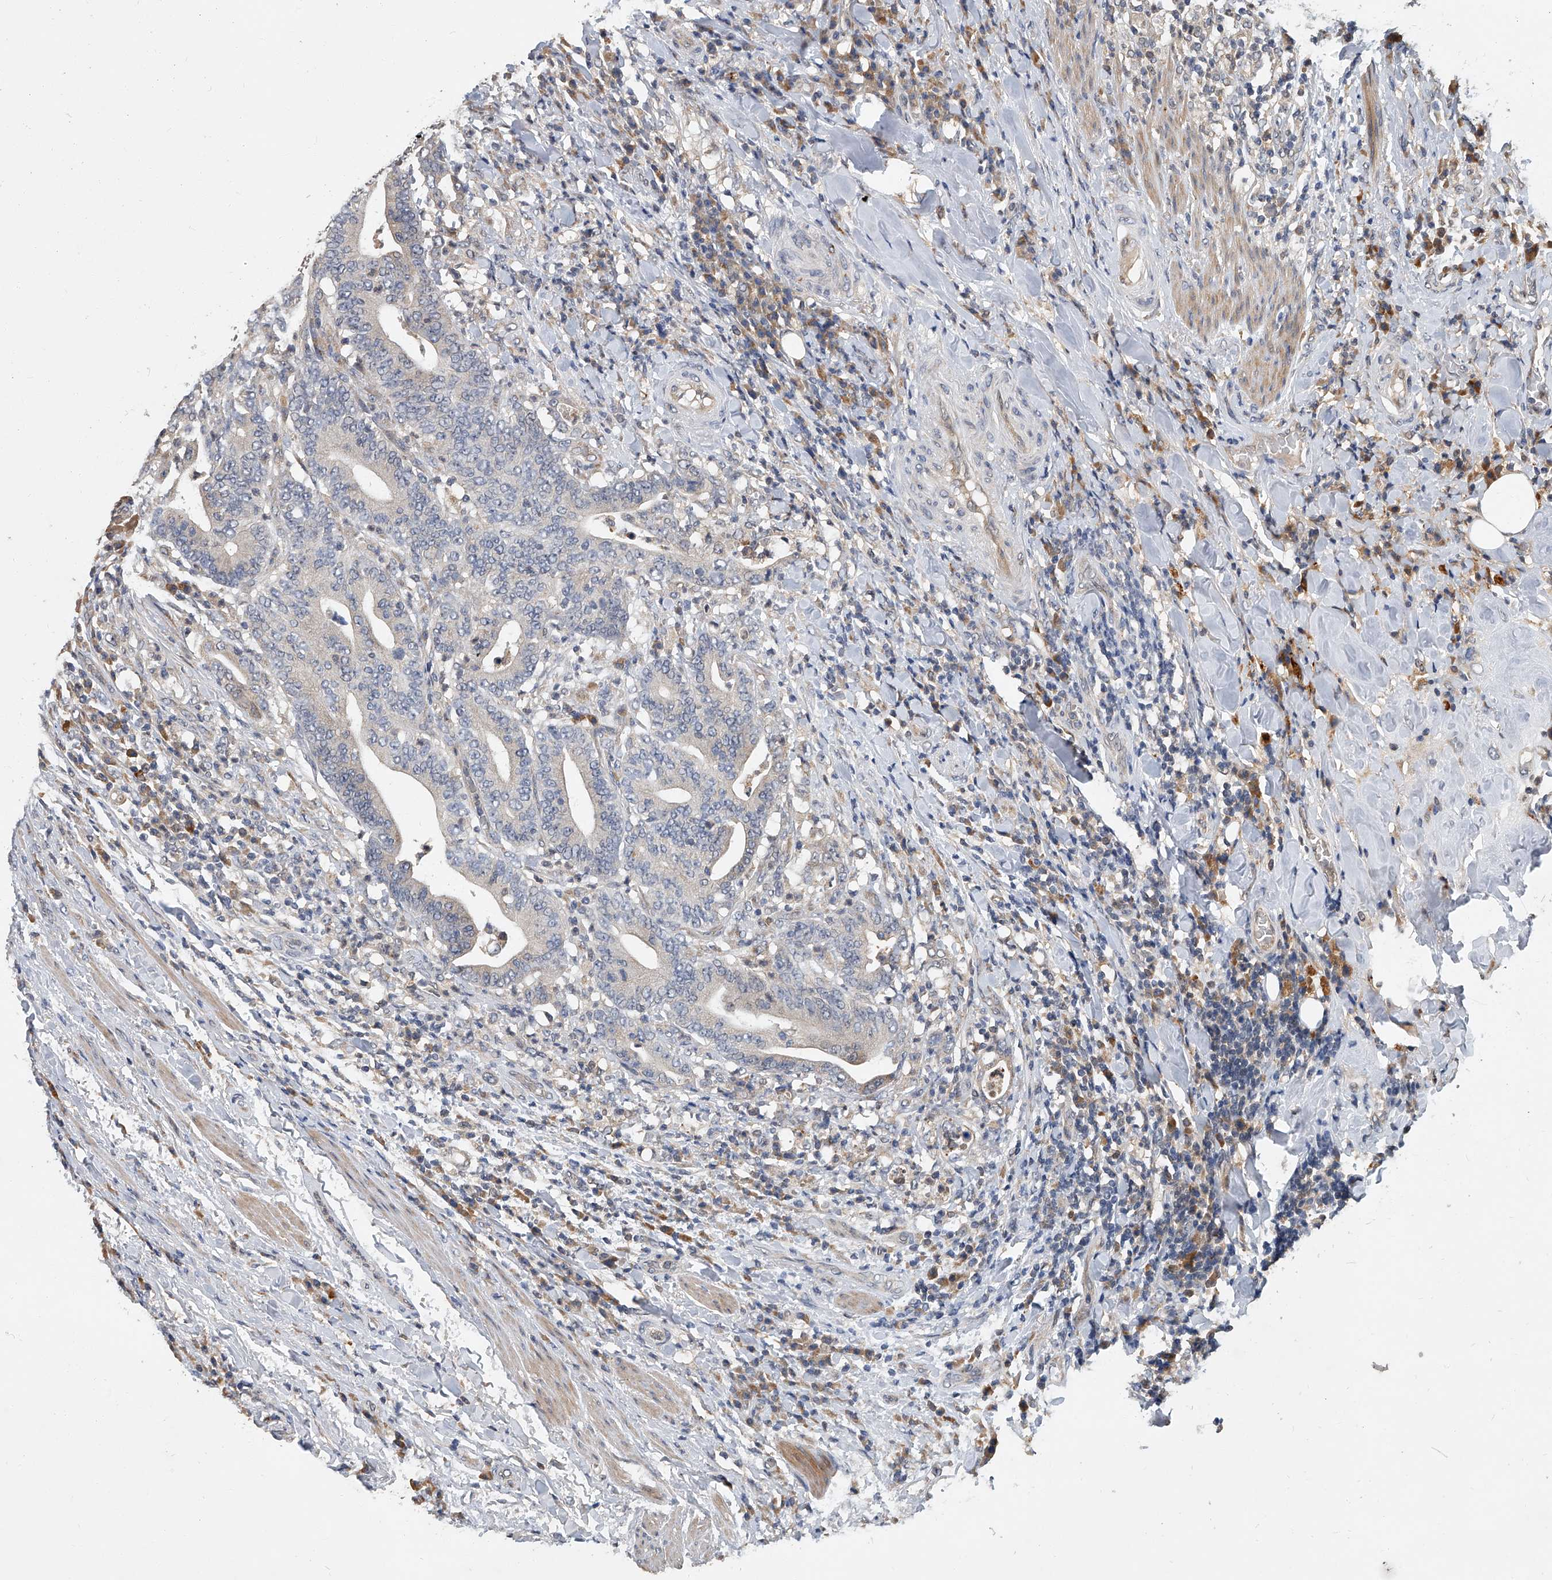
{"staining": {"intensity": "negative", "quantity": "none", "location": "none"}, "tissue": "colorectal cancer", "cell_type": "Tumor cells", "image_type": "cancer", "snomed": [{"axis": "morphology", "description": "Adenocarcinoma, NOS"}, {"axis": "topography", "description": "Colon"}], "caption": "Tumor cells are negative for brown protein staining in colorectal cancer. The staining is performed using DAB (3,3'-diaminobenzidine) brown chromogen with nuclei counter-stained in using hematoxylin.", "gene": "JAG2", "patient": {"sex": "female", "age": 66}}